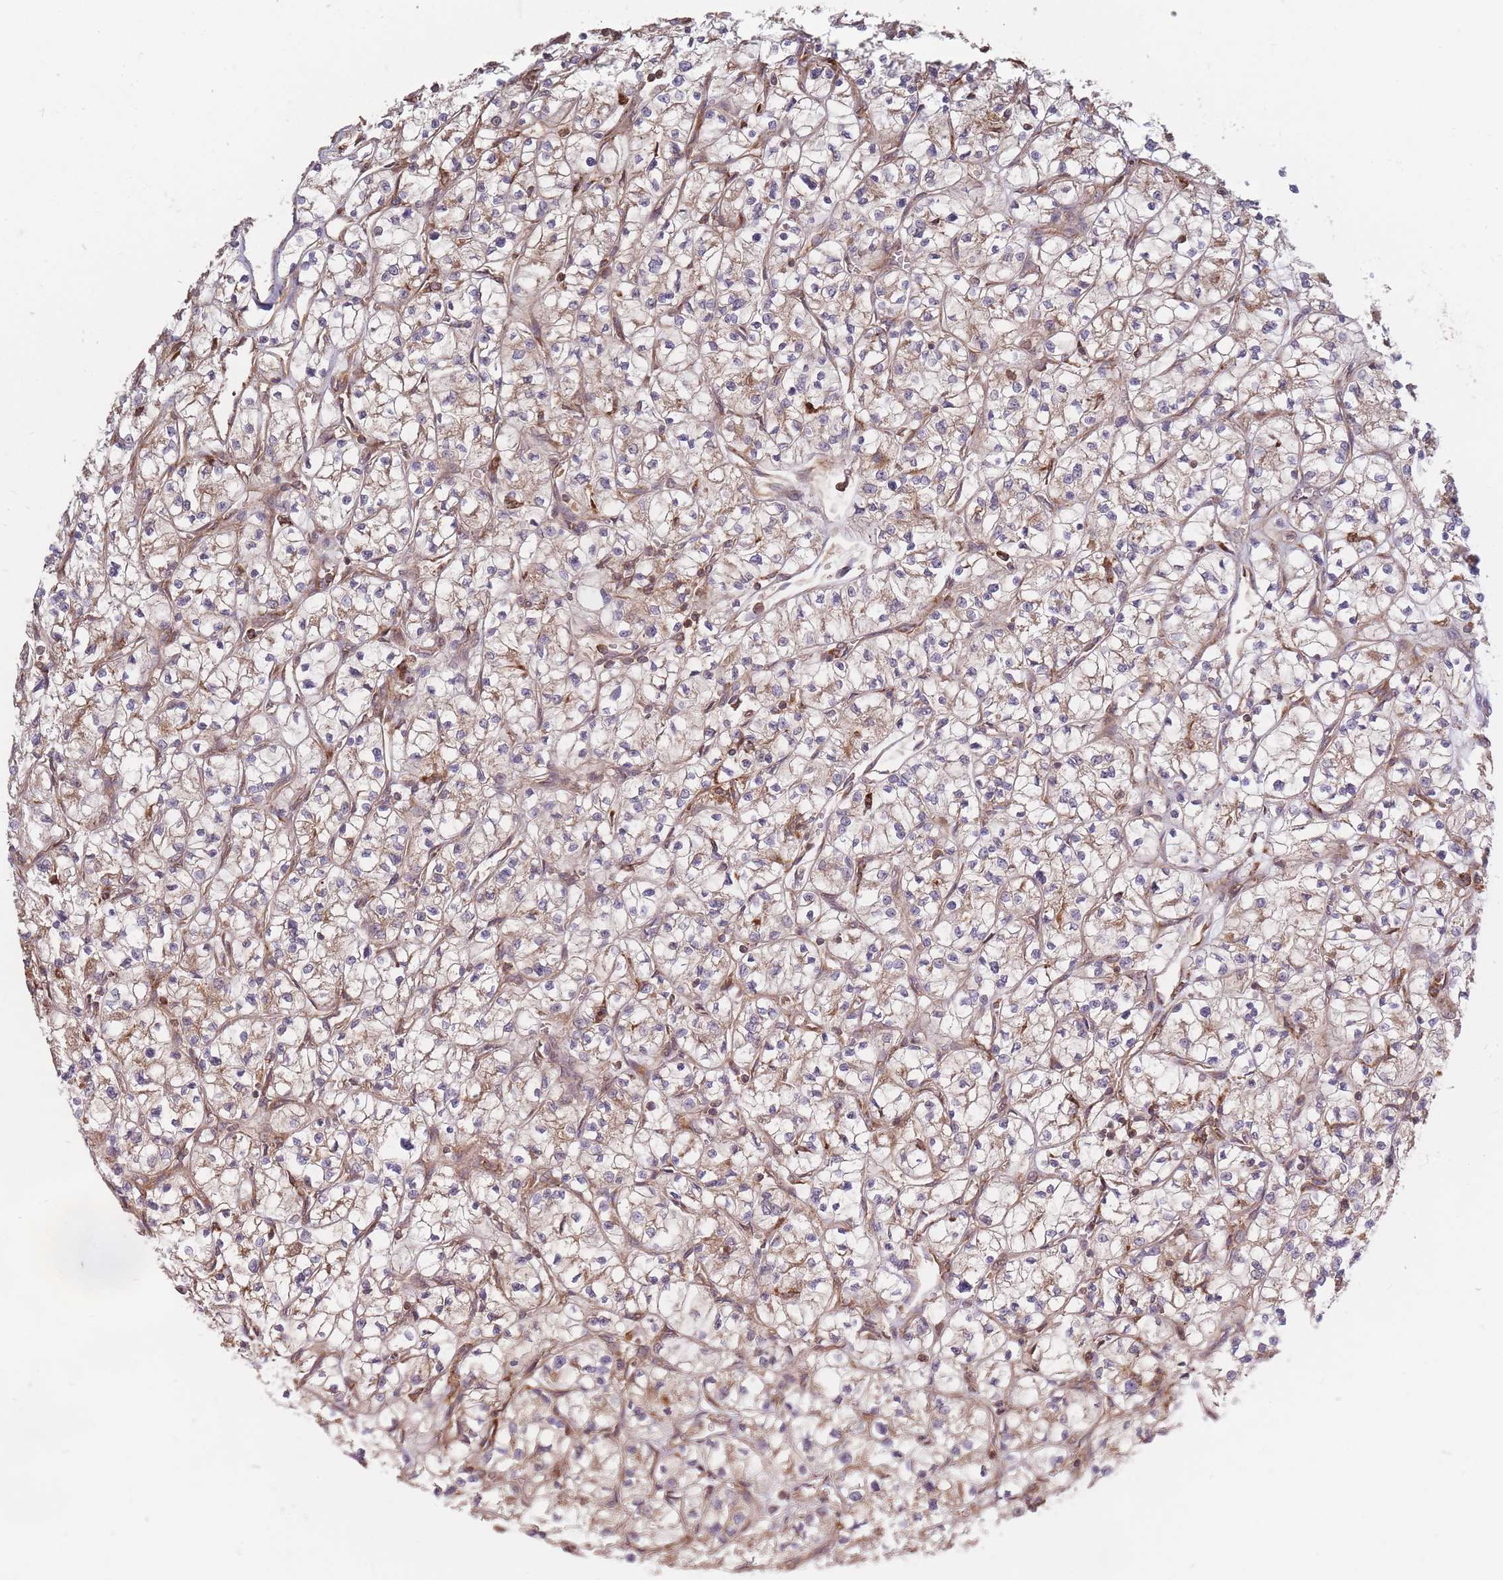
{"staining": {"intensity": "weak", "quantity": "25%-75%", "location": "cytoplasmic/membranous"}, "tissue": "renal cancer", "cell_type": "Tumor cells", "image_type": "cancer", "snomed": [{"axis": "morphology", "description": "Adenocarcinoma, NOS"}, {"axis": "topography", "description": "Kidney"}], "caption": "A low amount of weak cytoplasmic/membranous staining is seen in about 25%-75% of tumor cells in adenocarcinoma (renal) tissue. (Brightfield microscopy of DAB IHC at high magnification).", "gene": "RASSF2", "patient": {"sex": "female", "age": 64}}